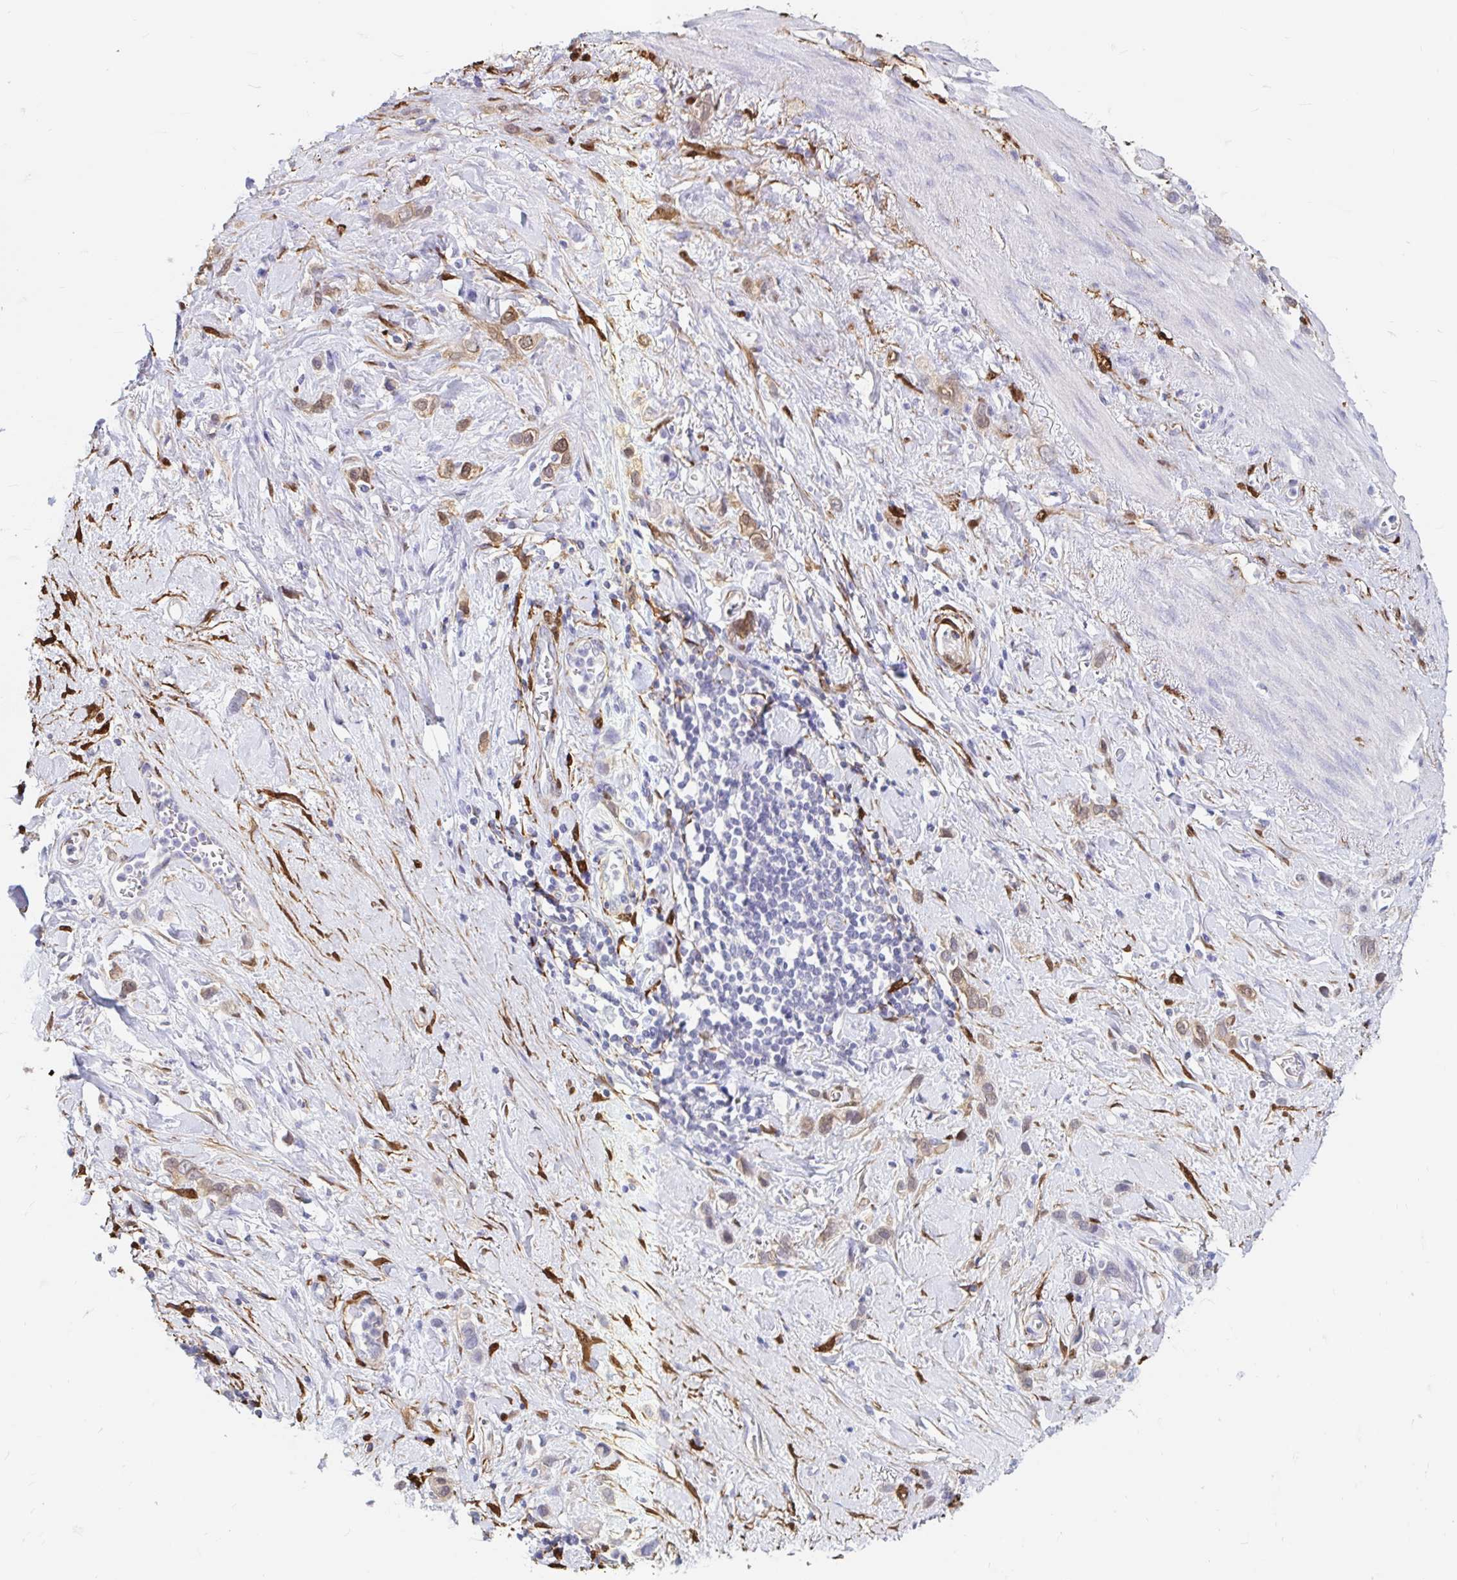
{"staining": {"intensity": "weak", "quantity": "25%-75%", "location": "cytoplasmic/membranous"}, "tissue": "stomach cancer", "cell_type": "Tumor cells", "image_type": "cancer", "snomed": [{"axis": "morphology", "description": "Adenocarcinoma, NOS"}, {"axis": "topography", "description": "Stomach"}], "caption": "Protein analysis of stomach cancer (adenocarcinoma) tissue reveals weak cytoplasmic/membranous staining in about 25%-75% of tumor cells.", "gene": "ADH1A", "patient": {"sex": "female", "age": 65}}